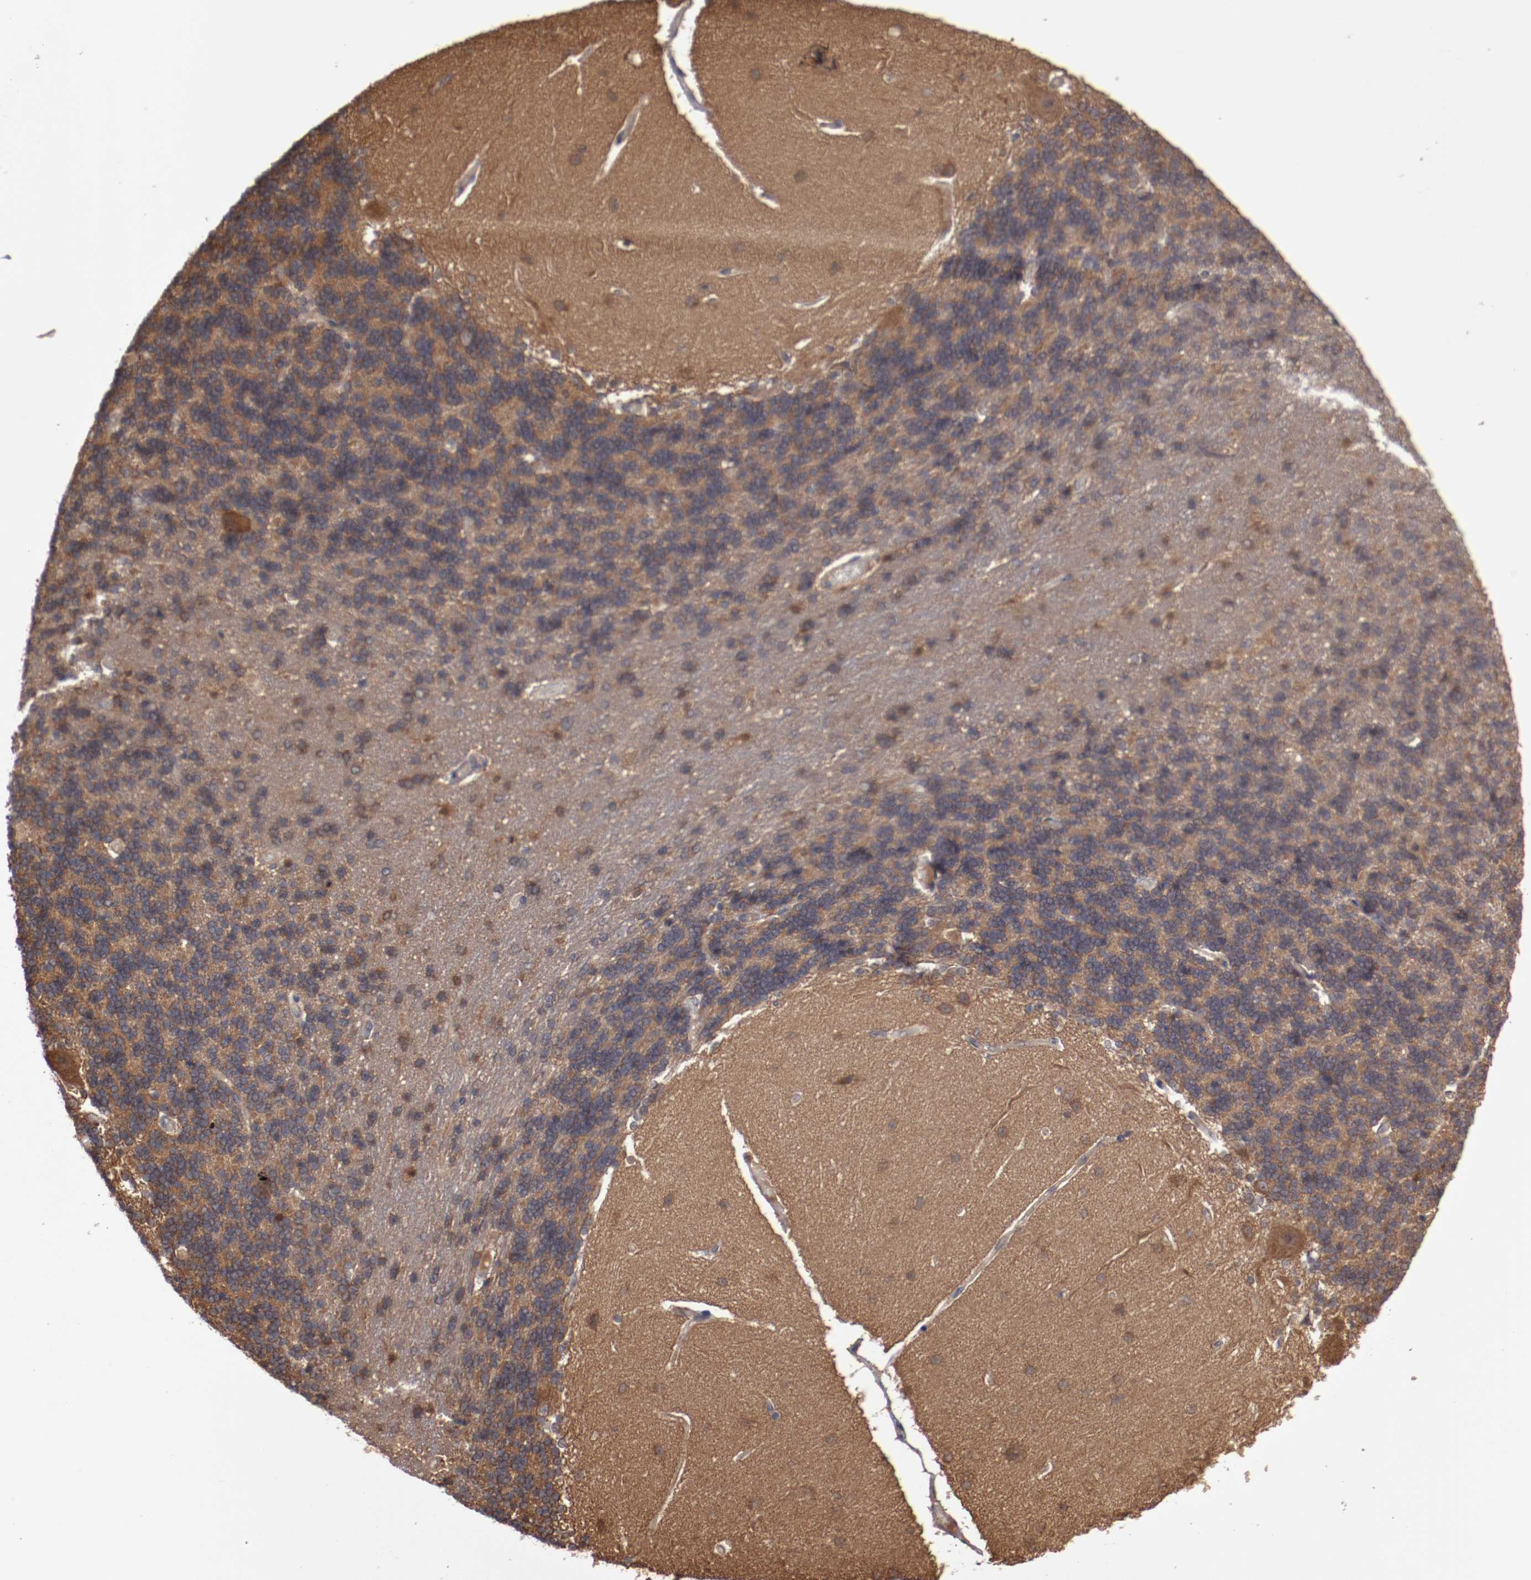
{"staining": {"intensity": "weak", "quantity": ">75%", "location": "cytoplasmic/membranous"}, "tissue": "cerebellum", "cell_type": "Cells in granular layer", "image_type": "normal", "snomed": [{"axis": "morphology", "description": "Normal tissue, NOS"}, {"axis": "topography", "description": "Cerebellum"}], "caption": "A low amount of weak cytoplasmic/membranous expression is appreciated in approximately >75% of cells in granular layer in benign cerebellum.", "gene": "RPS6KA6", "patient": {"sex": "female", "age": 54}}